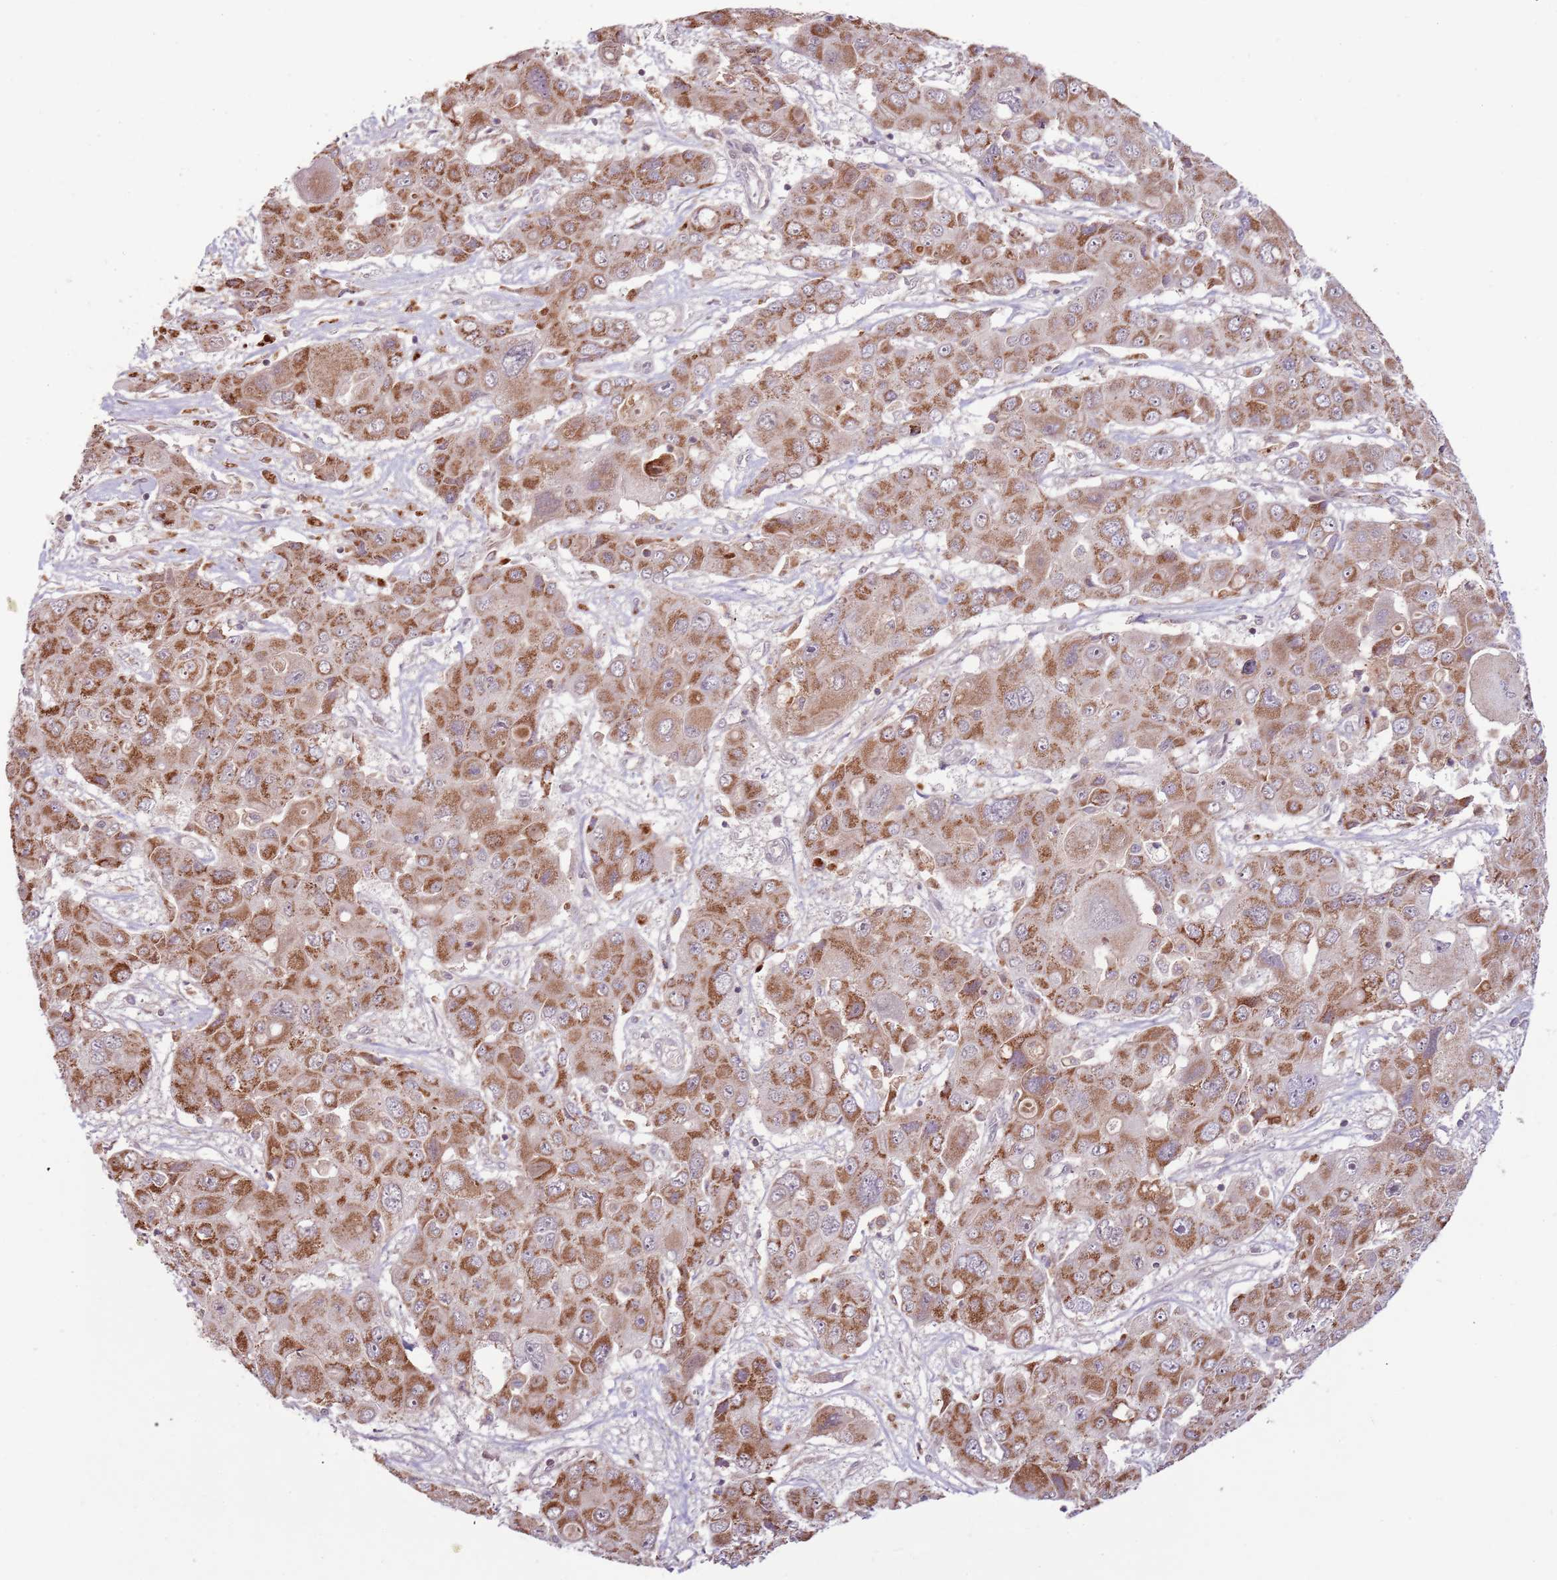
{"staining": {"intensity": "moderate", "quantity": ">75%", "location": "cytoplasmic/membranous"}, "tissue": "liver cancer", "cell_type": "Tumor cells", "image_type": "cancer", "snomed": [{"axis": "morphology", "description": "Cholangiocarcinoma"}, {"axis": "topography", "description": "Liver"}], "caption": "Immunohistochemical staining of liver cancer (cholangiocarcinoma) exhibits moderate cytoplasmic/membranous protein positivity in approximately >75% of tumor cells.", "gene": "ULK3", "patient": {"sex": "male", "age": 67}}